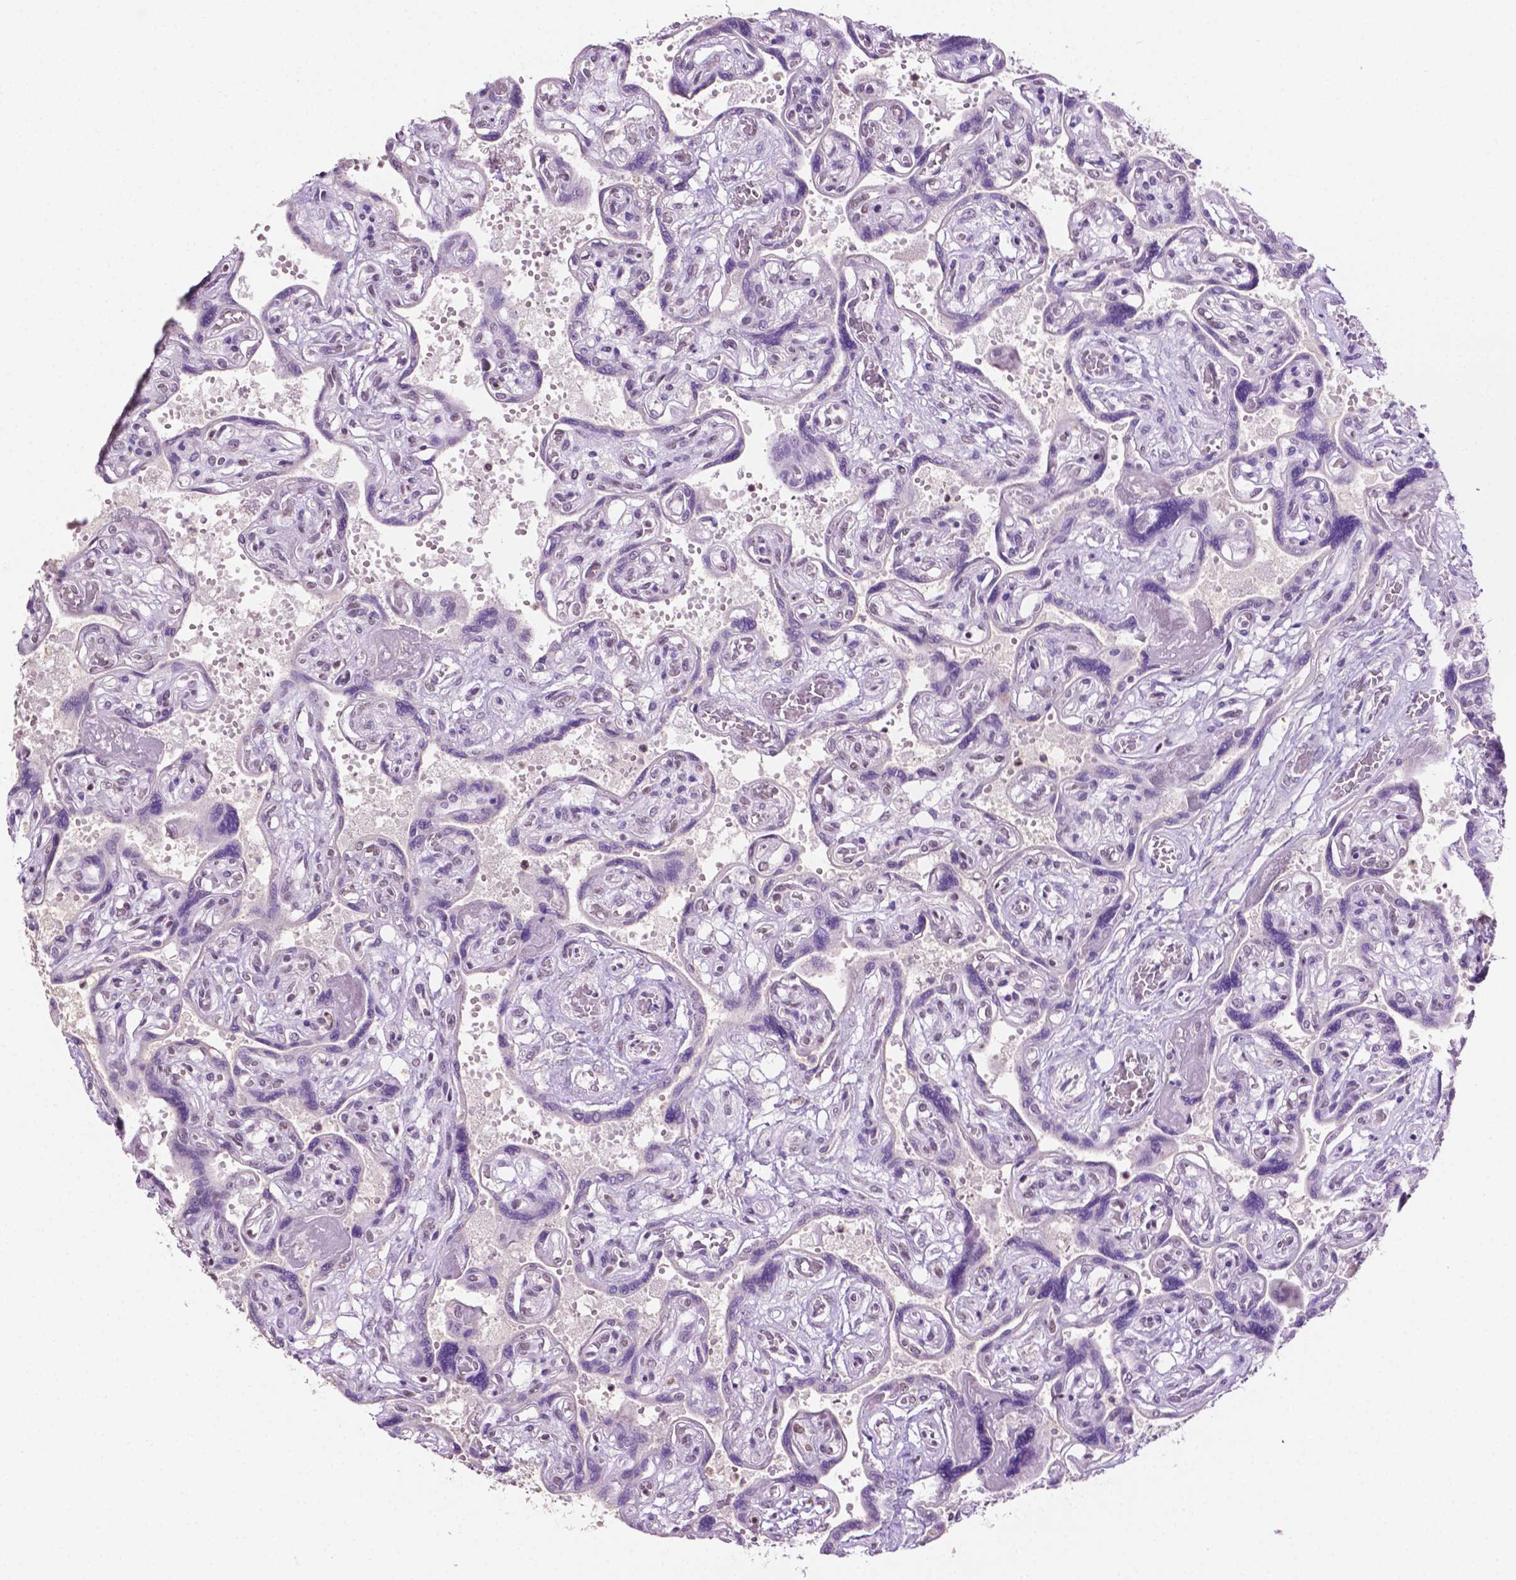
{"staining": {"intensity": "weak", "quantity": "25%-75%", "location": "nuclear"}, "tissue": "placenta", "cell_type": "Decidual cells", "image_type": "normal", "snomed": [{"axis": "morphology", "description": "Normal tissue, NOS"}, {"axis": "topography", "description": "Placenta"}], "caption": "Placenta stained with DAB immunohistochemistry displays low levels of weak nuclear positivity in approximately 25%-75% of decidual cells.", "gene": "PTPN6", "patient": {"sex": "female", "age": 32}}